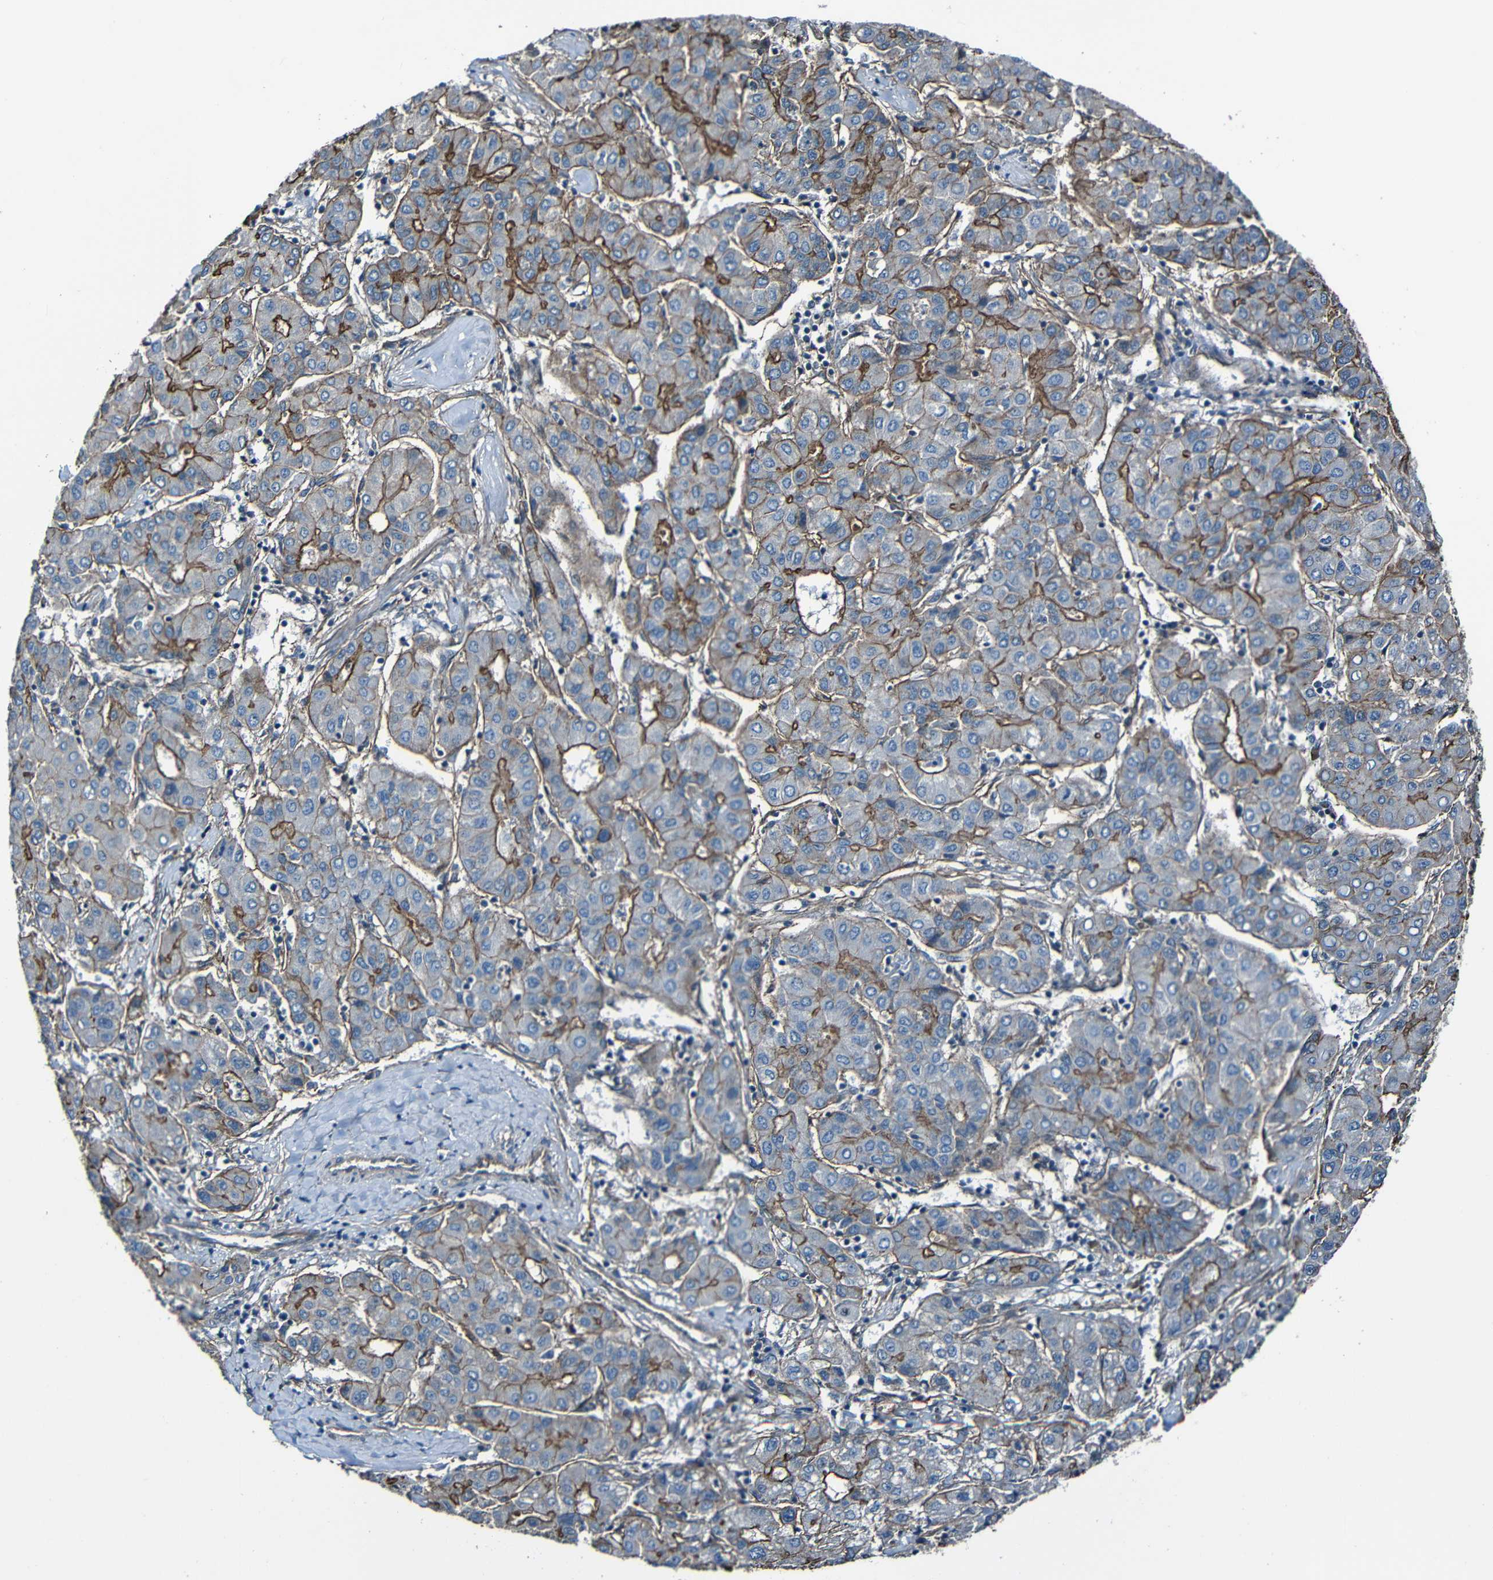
{"staining": {"intensity": "moderate", "quantity": "<25%", "location": "cytoplasmic/membranous"}, "tissue": "liver cancer", "cell_type": "Tumor cells", "image_type": "cancer", "snomed": [{"axis": "morphology", "description": "Carcinoma, Hepatocellular, NOS"}, {"axis": "topography", "description": "Liver"}], "caption": "Immunohistochemistry (DAB (3,3'-diaminobenzidine)) staining of human liver cancer (hepatocellular carcinoma) shows moderate cytoplasmic/membranous protein expression in approximately <25% of tumor cells.", "gene": "LGR5", "patient": {"sex": "male", "age": 65}}